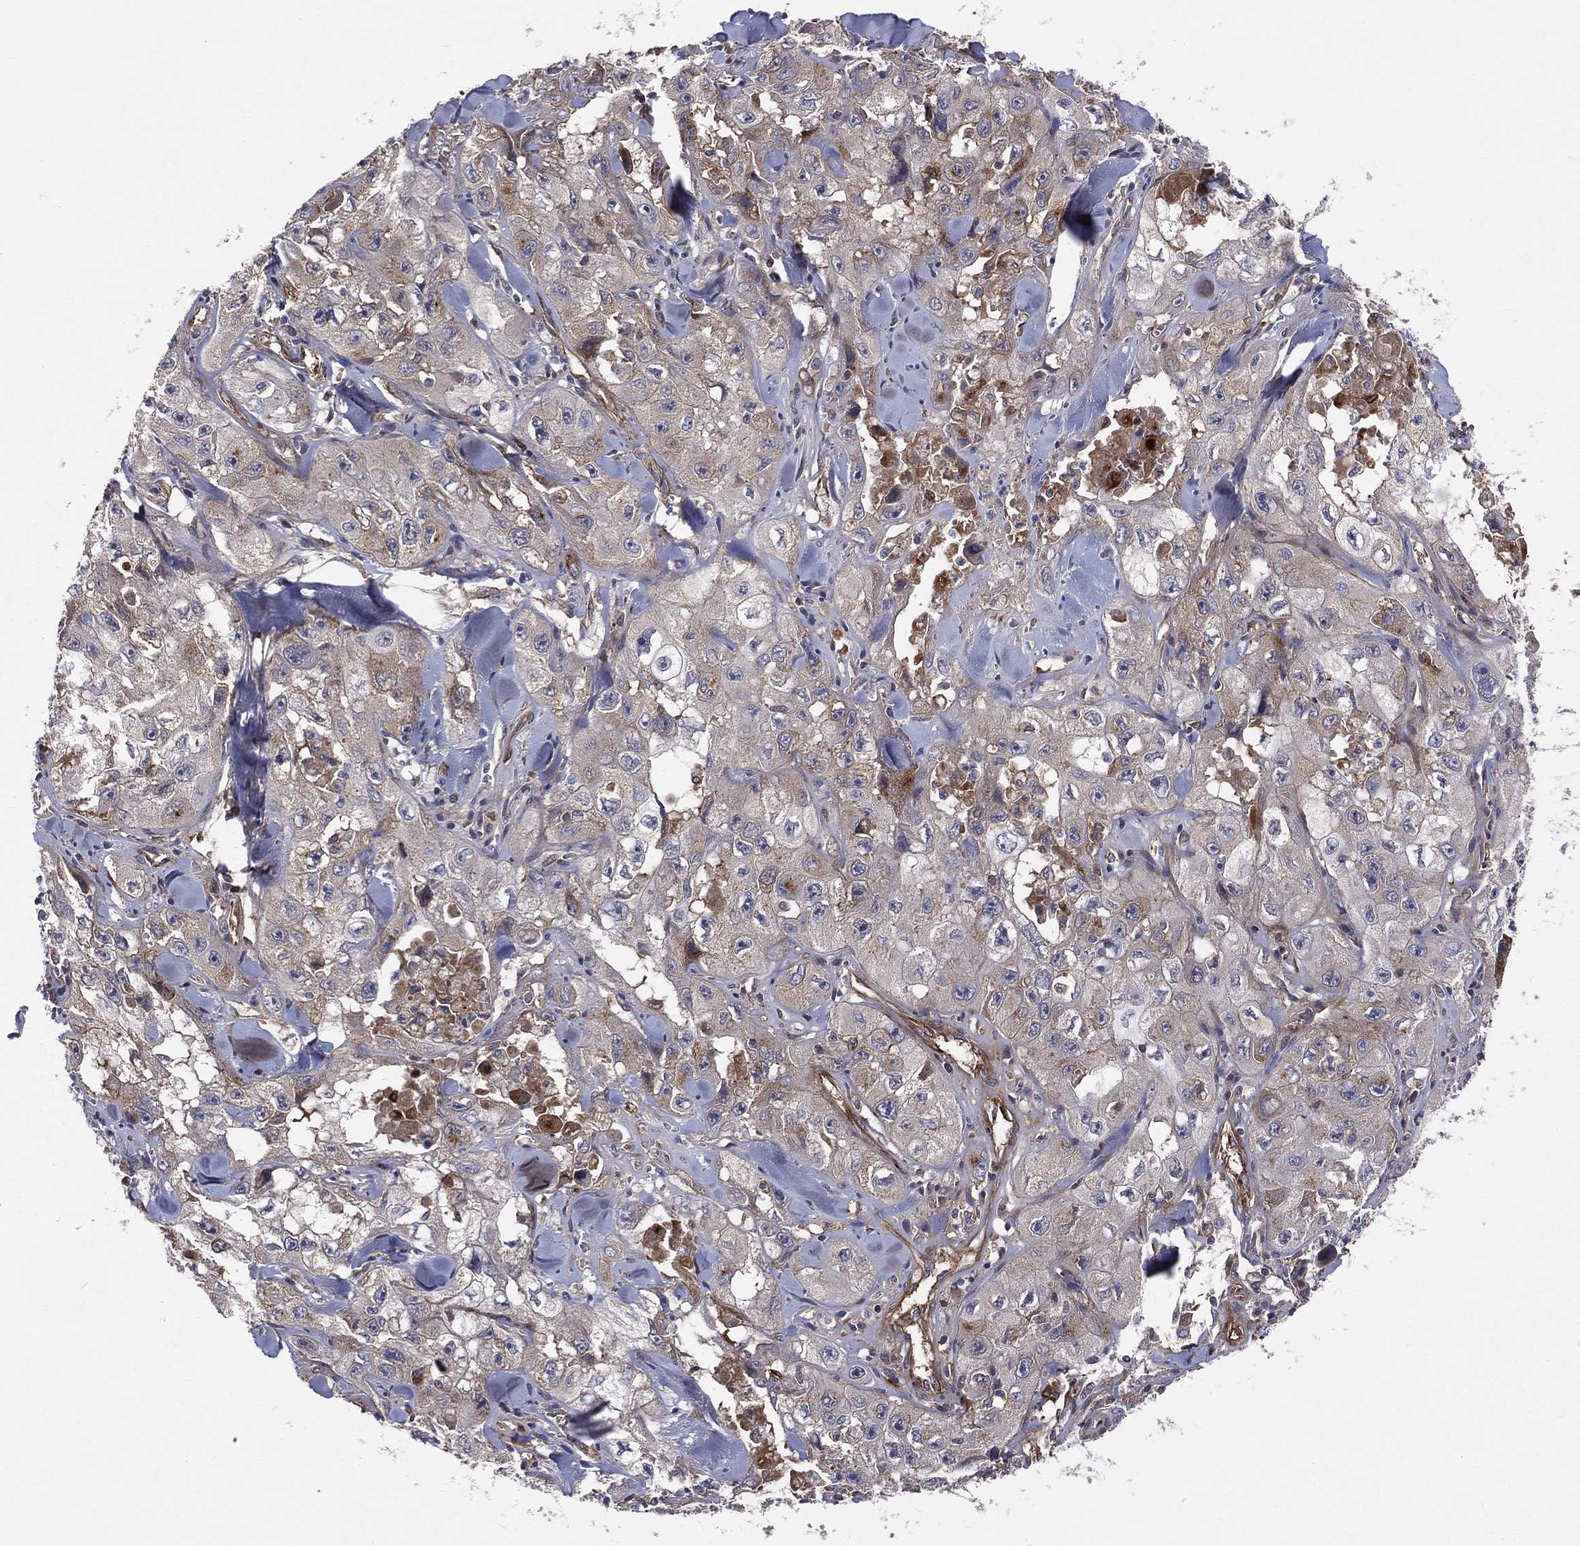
{"staining": {"intensity": "weak", "quantity": "<25%", "location": "cytoplasmic/membranous"}, "tissue": "skin cancer", "cell_type": "Tumor cells", "image_type": "cancer", "snomed": [{"axis": "morphology", "description": "Squamous cell carcinoma, NOS"}, {"axis": "topography", "description": "Skin"}, {"axis": "topography", "description": "Subcutis"}], "caption": "DAB immunohistochemical staining of human skin cancer shows no significant positivity in tumor cells.", "gene": "ENTPD1", "patient": {"sex": "male", "age": 73}}